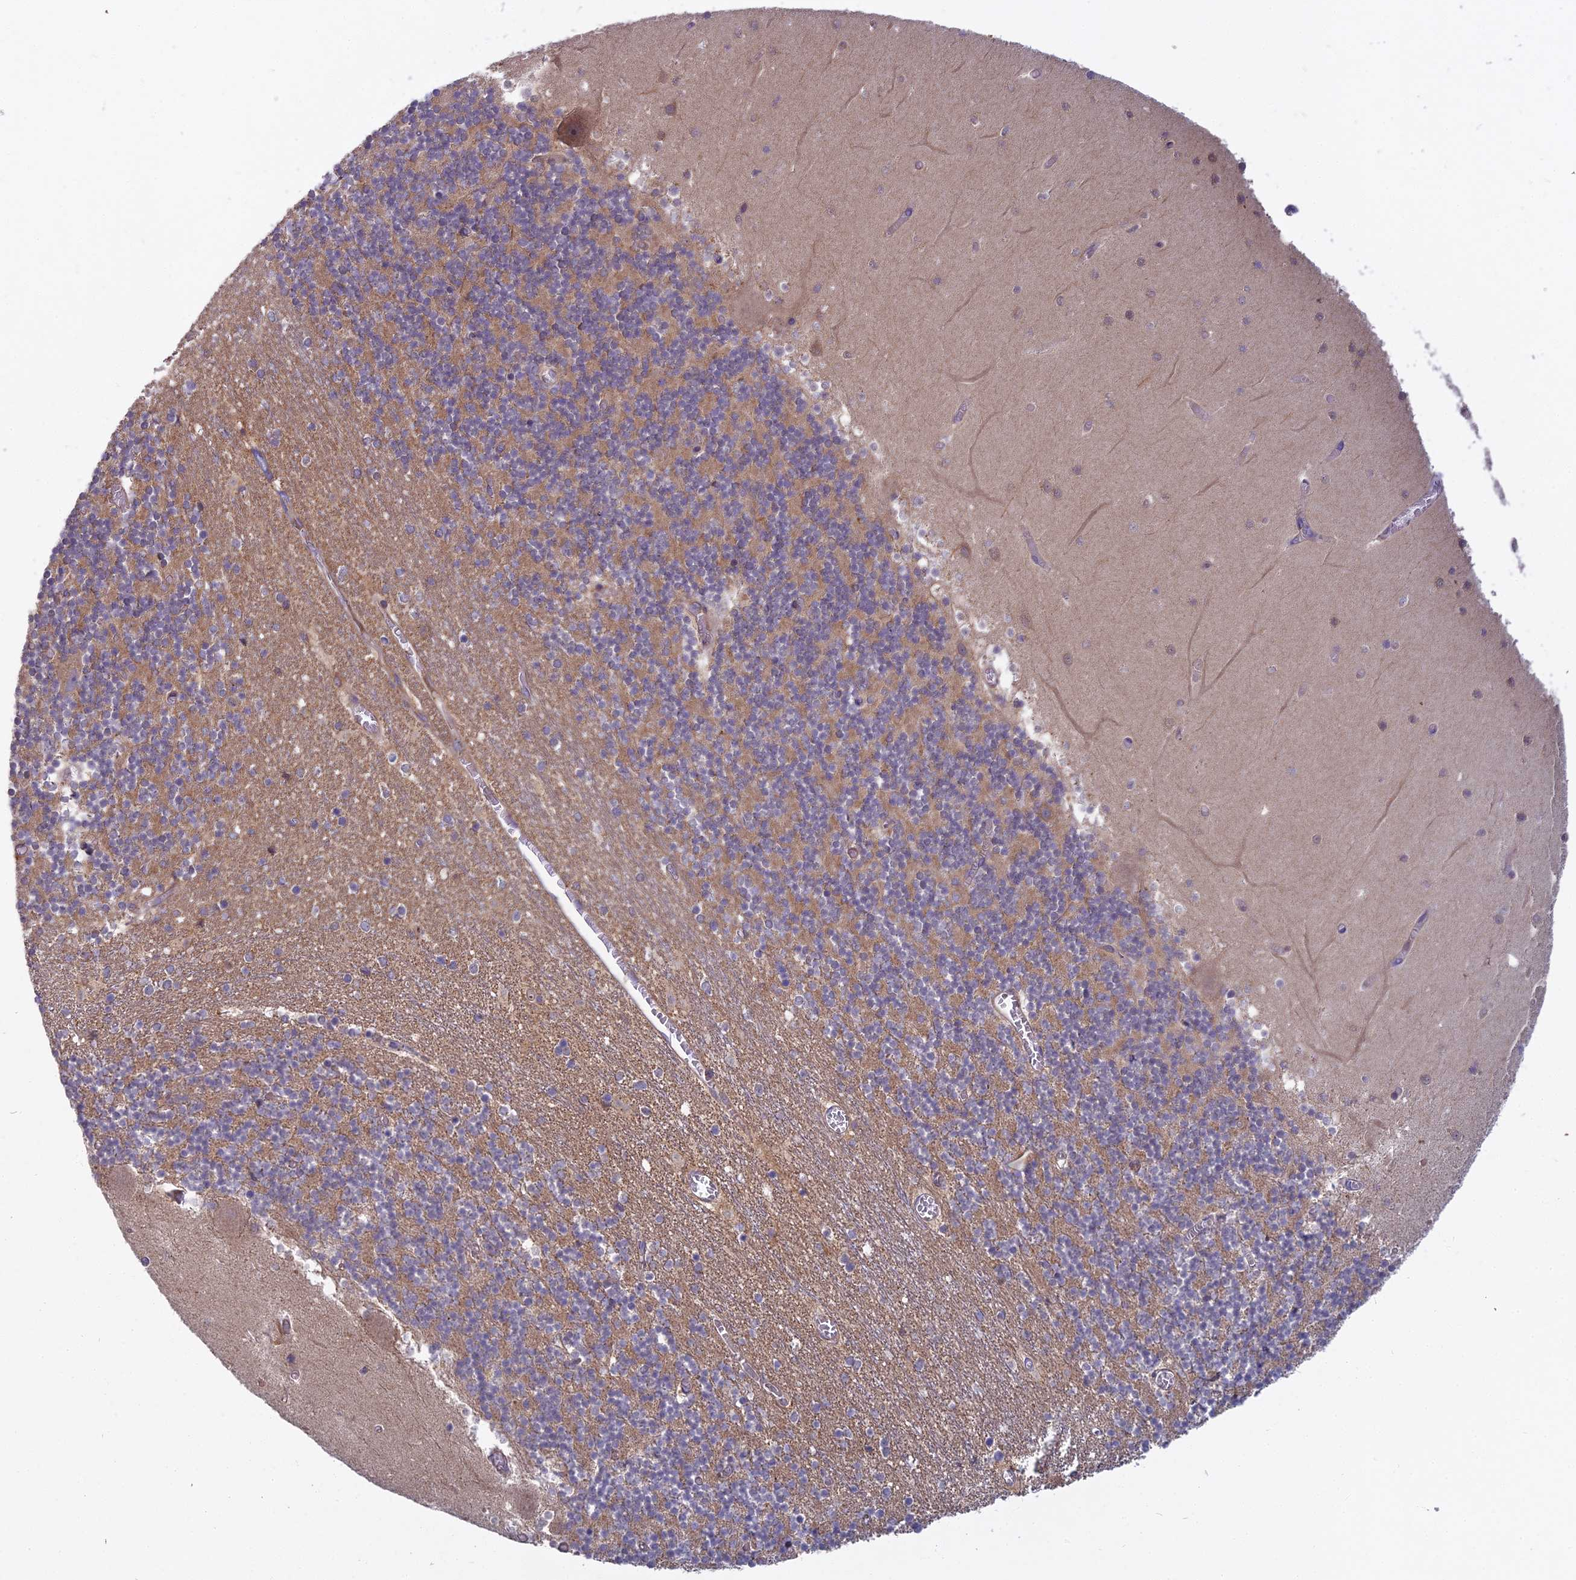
{"staining": {"intensity": "moderate", "quantity": "25%-75%", "location": "cytoplasmic/membranous"}, "tissue": "cerebellum", "cell_type": "Cells in granular layer", "image_type": "normal", "snomed": [{"axis": "morphology", "description": "Normal tissue, NOS"}, {"axis": "topography", "description": "Cerebellum"}], "caption": "Immunohistochemical staining of unremarkable cerebellum exhibits 25%-75% levels of moderate cytoplasmic/membranous protein staining in approximately 25%-75% of cells in granular layer. (Brightfield microscopy of DAB IHC at high magnification).", "gene": "CCDC167", "patient": {"sex": "female", "age": 28}}